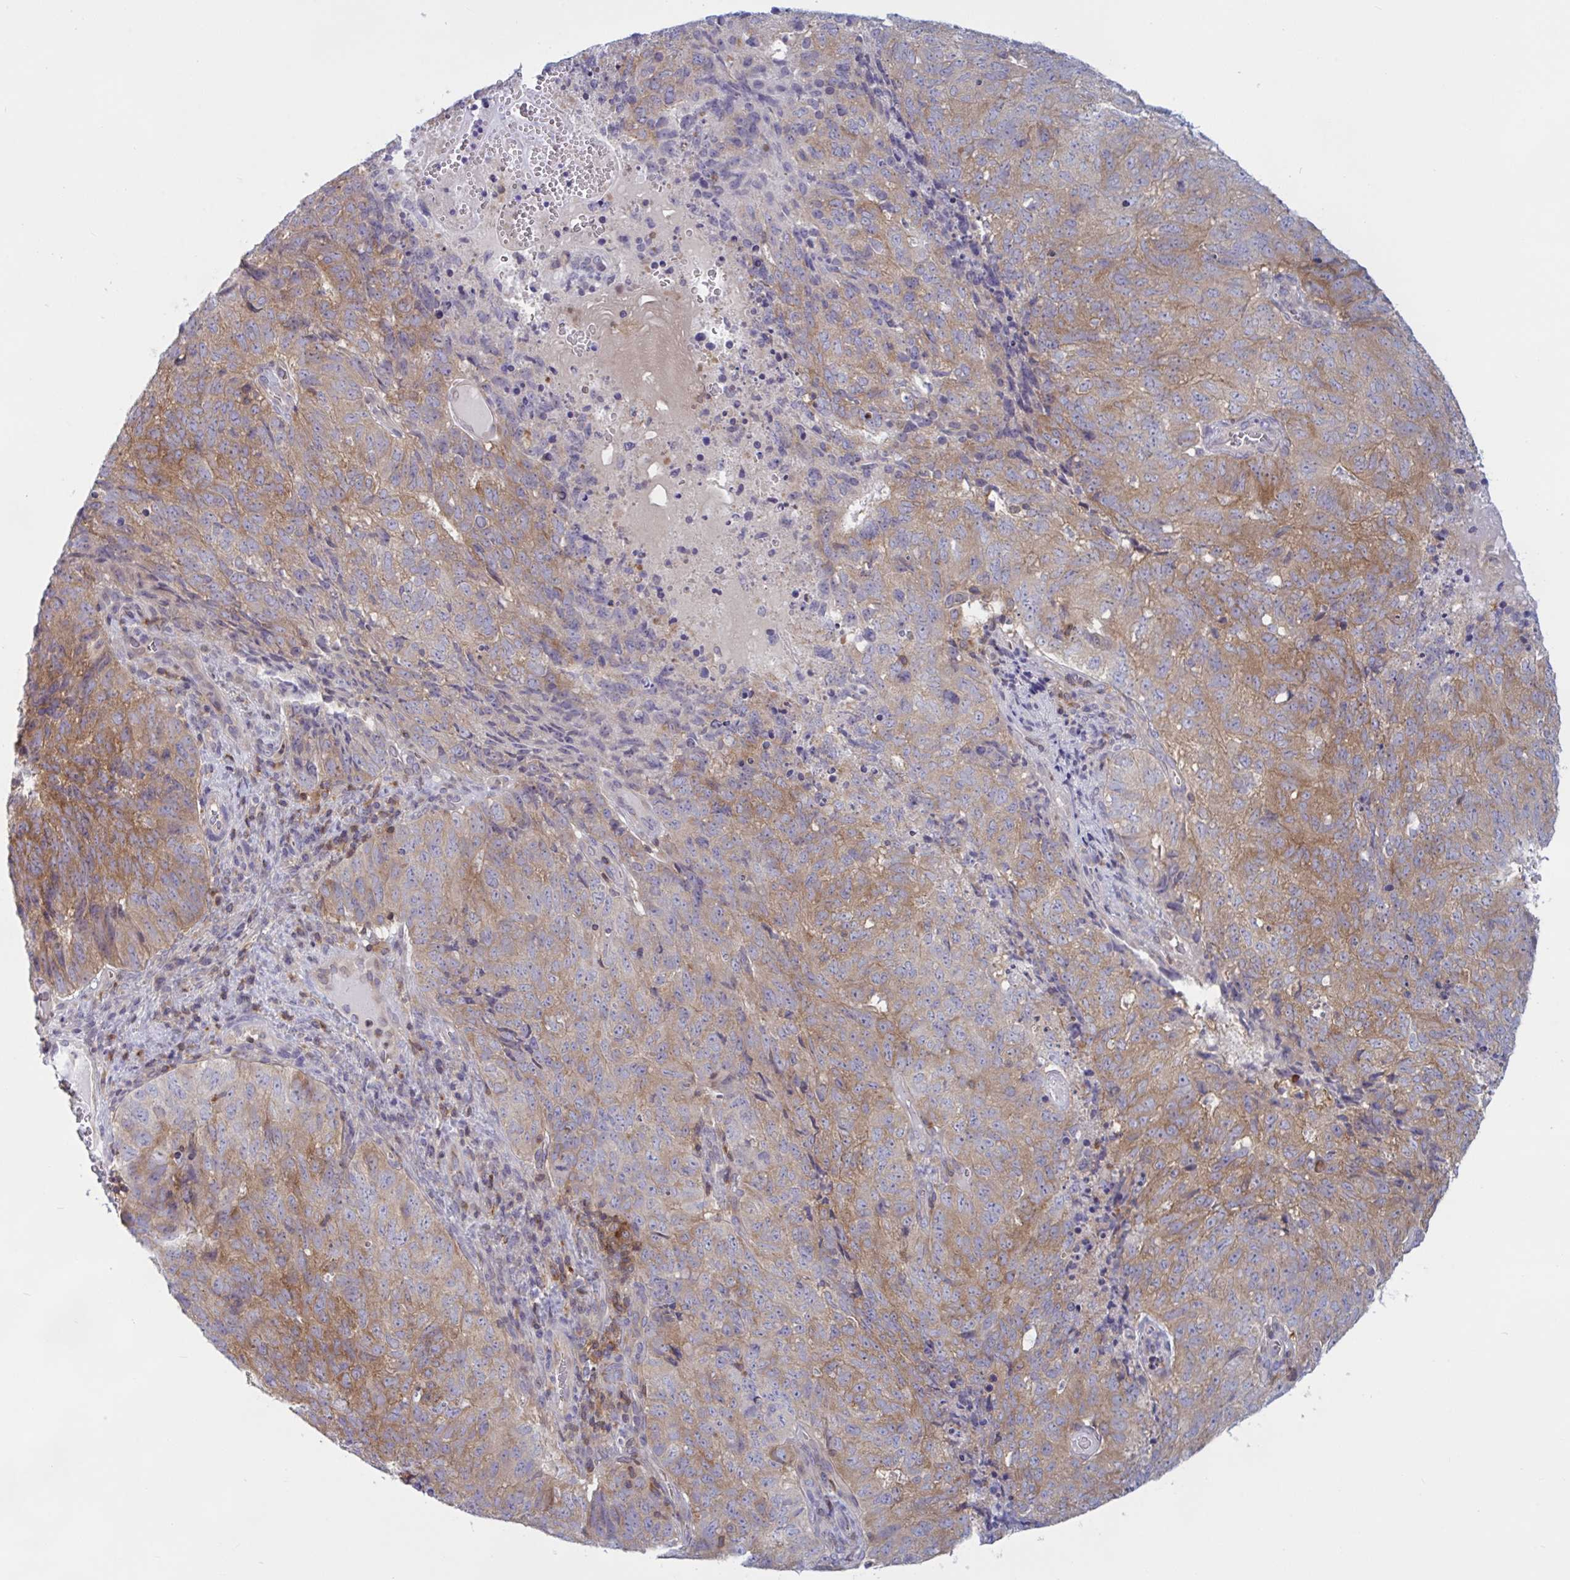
{"staining": {"intensity": "moderate", "quantity": ">75%", "location": "cytoplasmic/membranous"}, "tissue": "cervical cancer", "cell_type": "Tumor cells", "image_type": "cancer", "snomed": [{"axis": "morphology", "description": "Adenocarcinoma, NOS"}, {"axis": "topography", "description": "Cervix"}], "caption": "Immunohistochemical staining of human adenocarcinoma (cervical) reveals medium levels of moderate cytoplasmic/membranous protein staining in about >75% of tumor cells.", "gene": "TANK", "patient": {"sex": "female", "age": 38}}